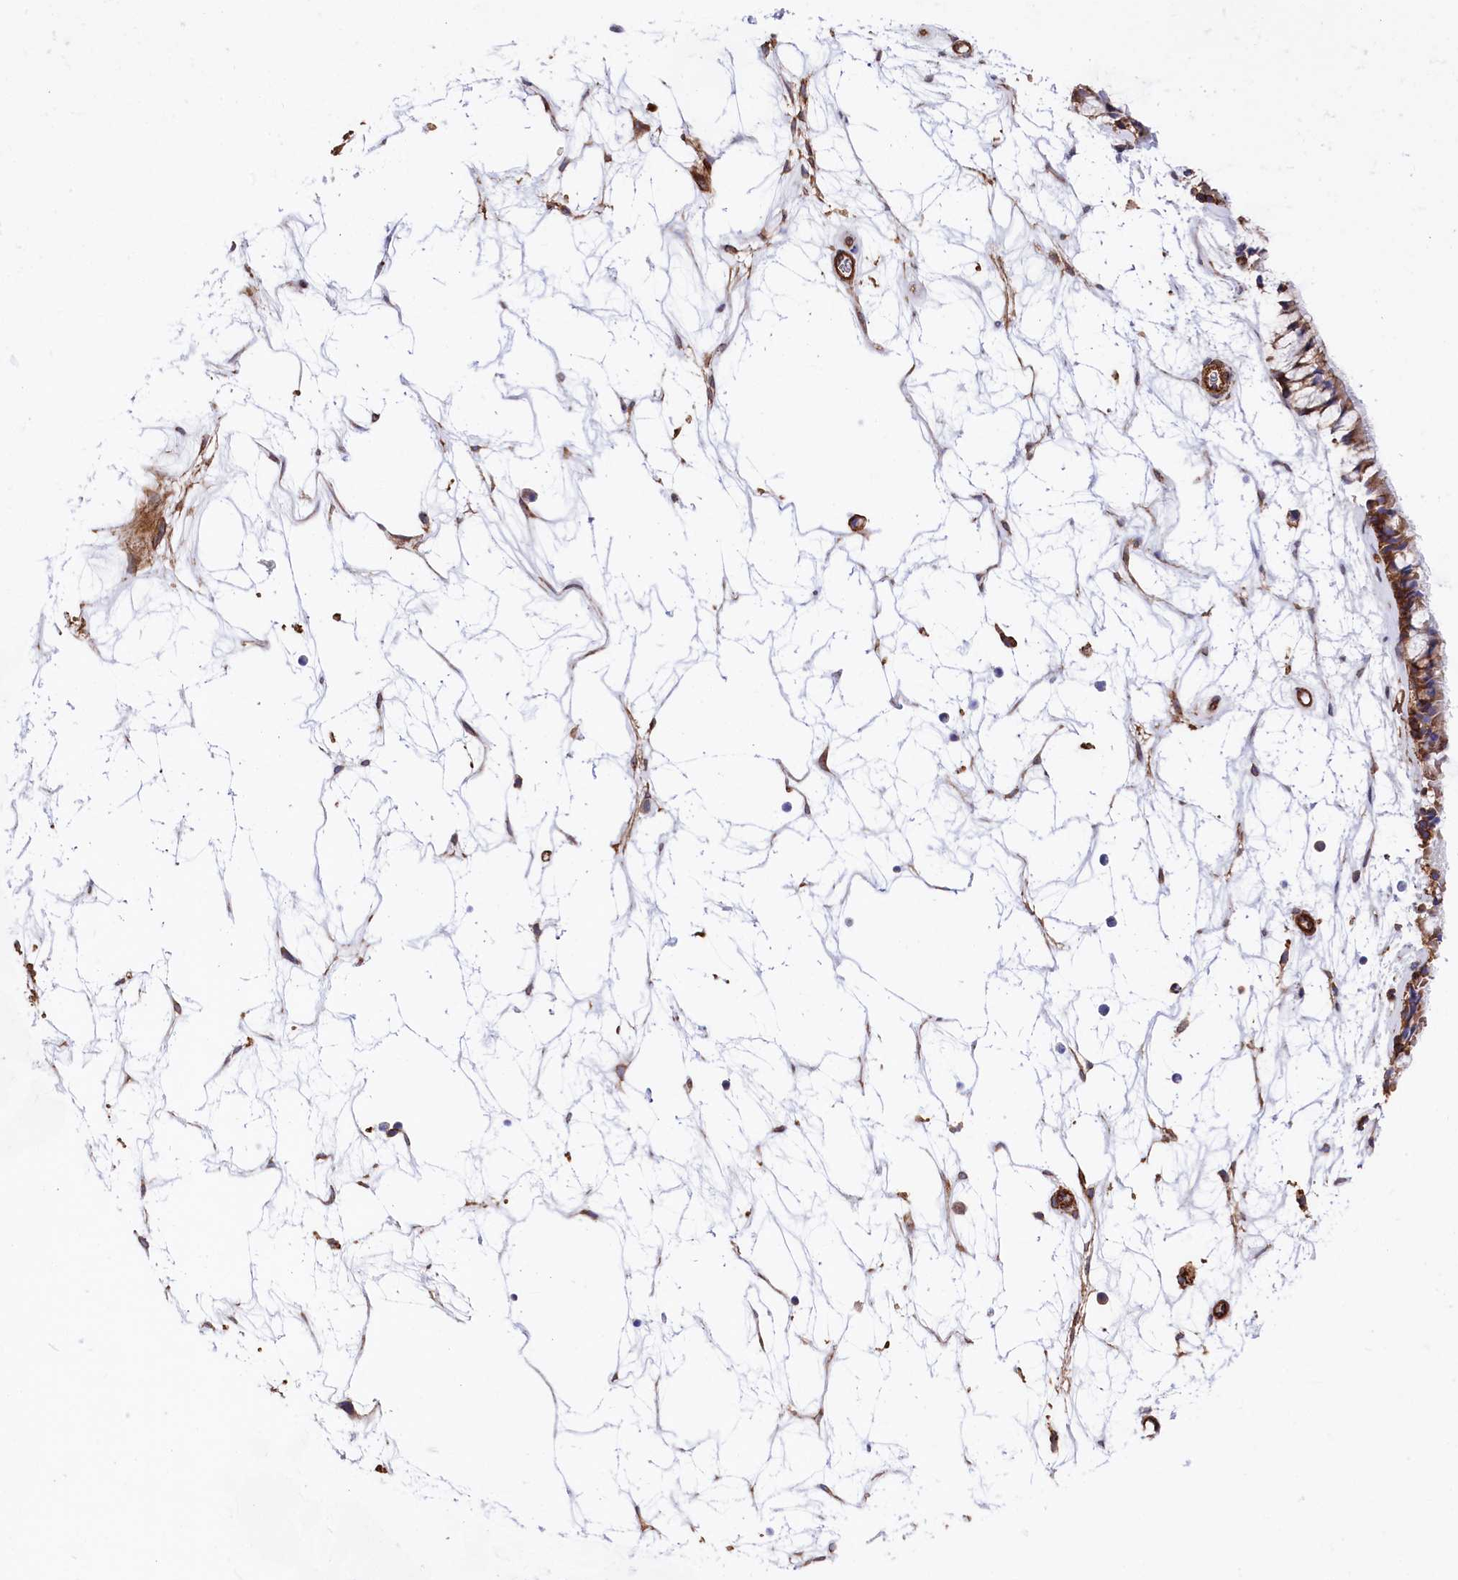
{"staining": {"intensity": "moderate", "quantity": ">75%", "location": "cytoplasmic/membranous"}, "tissue": "nasopharynx", "cell_type": "Respiratory epithelial cells", "image_type": "normal", "snomed": [{"axis": "morphology", "description": "Normal tissue, NOS"}, {"axis": "topography", "description": "Nasopharynx"}], "caption": "Immunohistochemistry of unremarkable human nasopharynx reveals medium levels of moderate cytoplasmic/membranous staining in about >75% of respiratory epithelial cells.", "gene": "TNKS1BP1", "patient": {"sex": "male", "age": 64}}